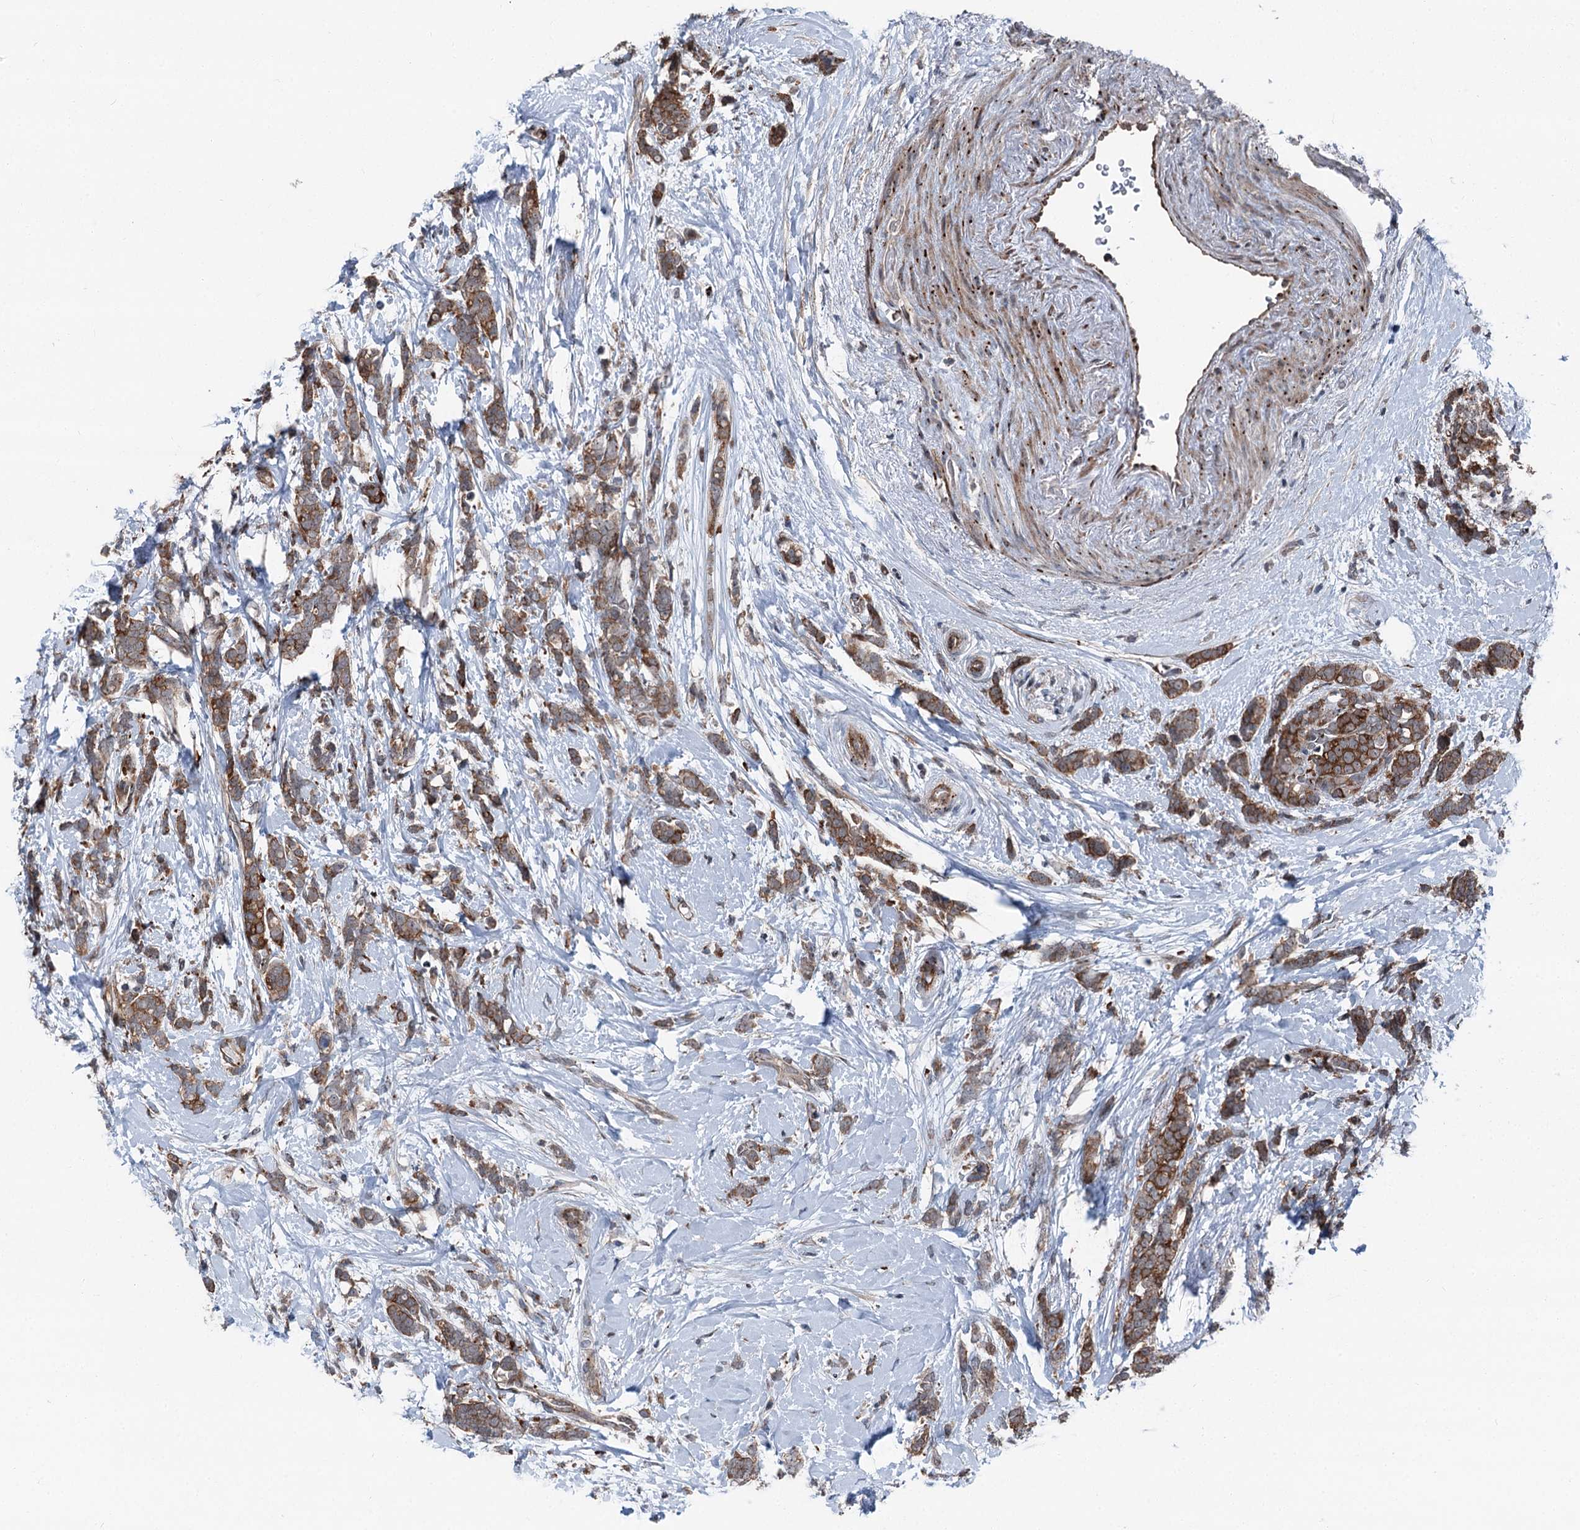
{"staining": {"intensity": "moderate", "quantity": ">75%", "location": "cytoplasmic/membranous"}, "tissue": "breast cancer", "cell_type": "Tumor cells", "image_type": "cancer", "snomed": [{"axis": "morphology", "description": "Lobular carcinoma"}, {"axis": "topography", "description": "Breast"}], "caption": "There is medium levels of moderate cytoplasmic/membranous expression in tumor cells of breast cancer, as demonstrated by immunohistochemical staining (brown color).", "gene": "POLR1D", "patient": {"sex": "female", "age": 58}}